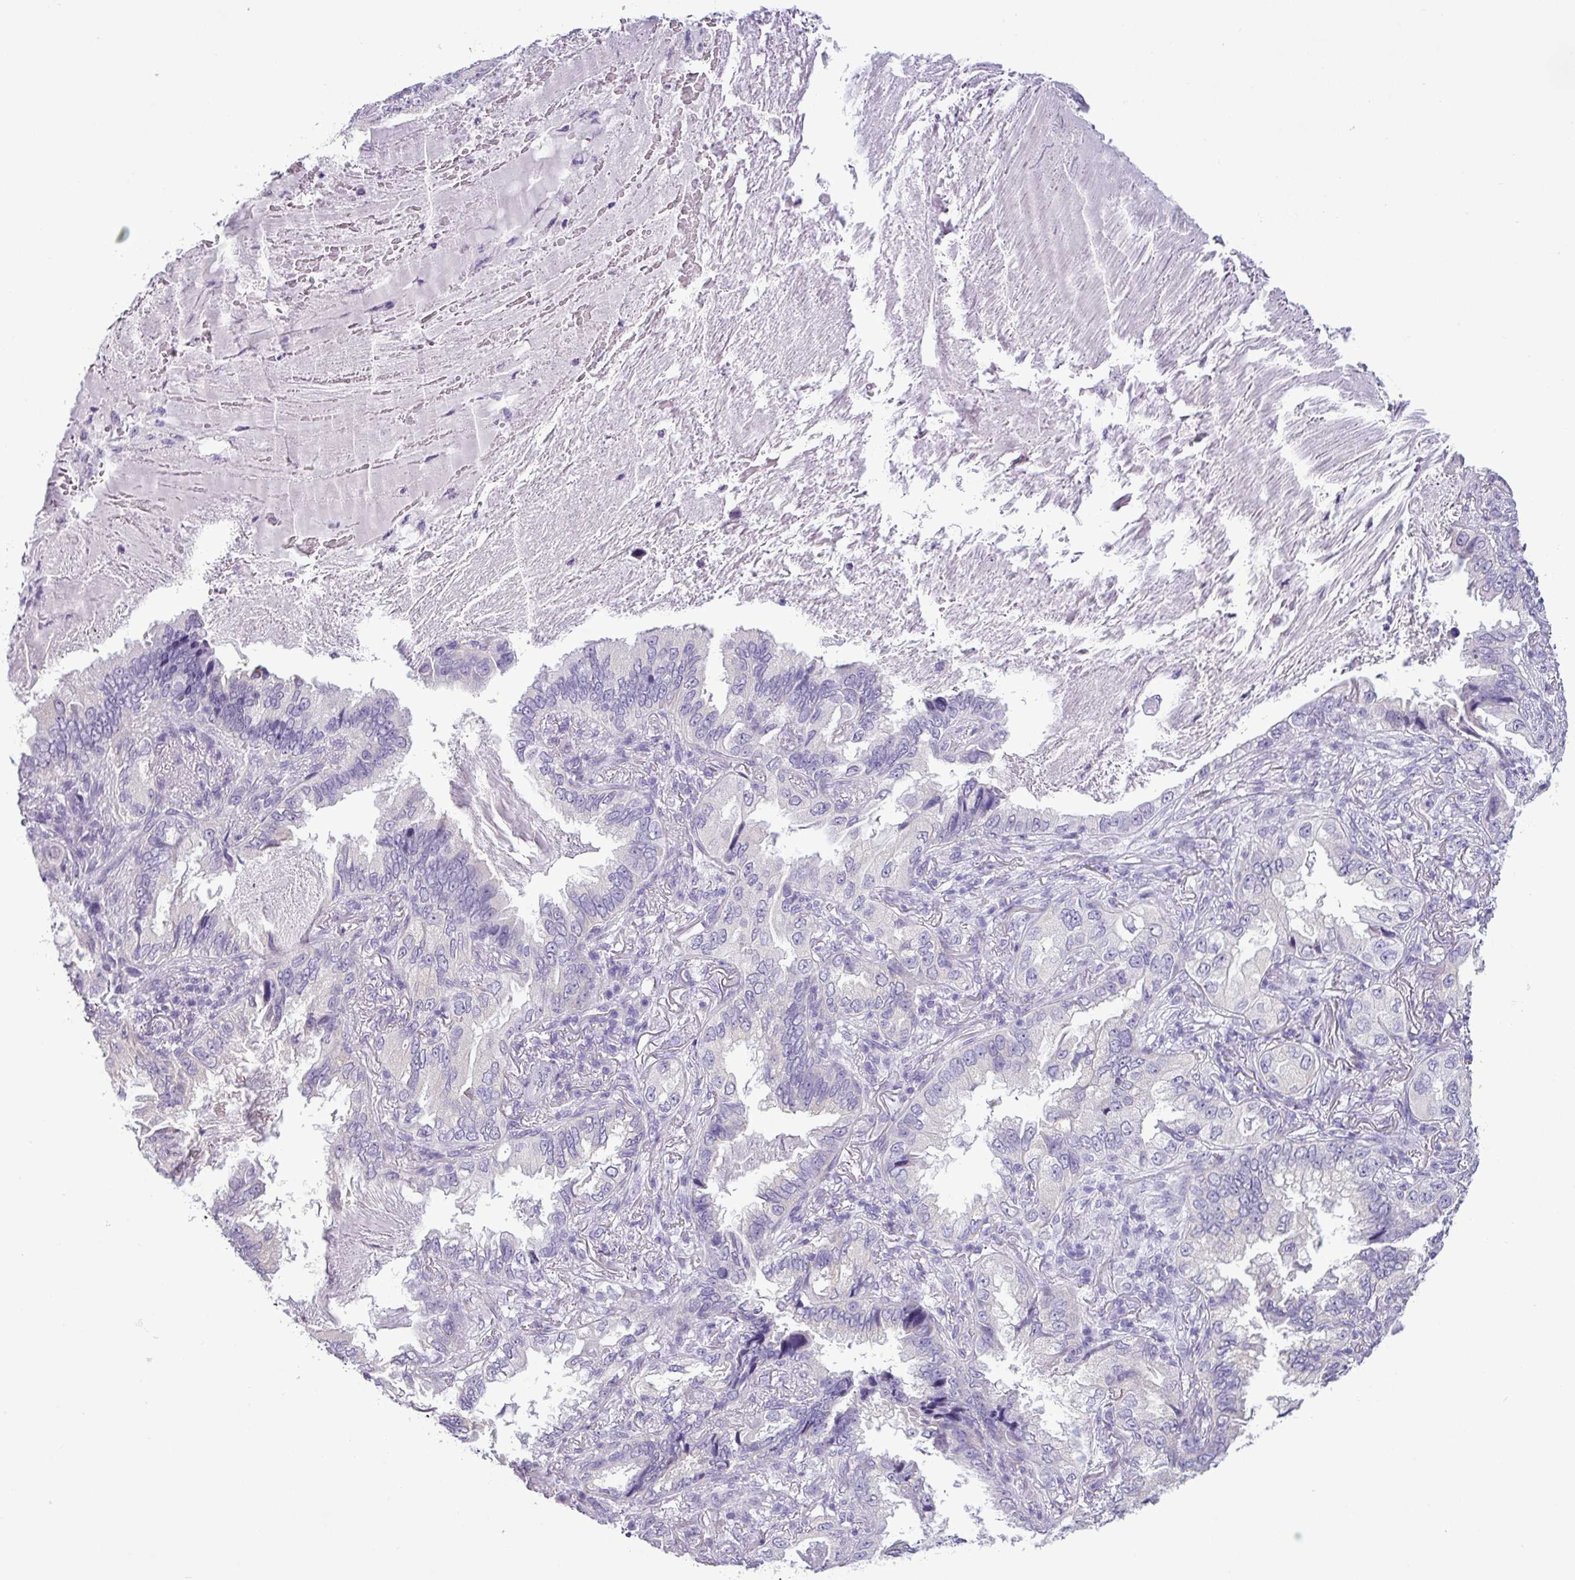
{"staining": {"intensity": "negative", "quantity": "none", "location": "none"}, "tissue": "lung cancer", "cell_type": "Tumor cells", "image_type": "cancer", "snomed": [{"axis": "morphology", "description": "Adenocarcinoma, NOS"}, {"axis": "topography", "description": "Lung"}], "caption": "A high-resolution histopathology image shows immunohistochemistry staining of adenocarcinoma (lung), which exhibits no significant positivity in tumor cells.", "gene": "CDH16", "patient": {"sex": "female", "age": 69}}